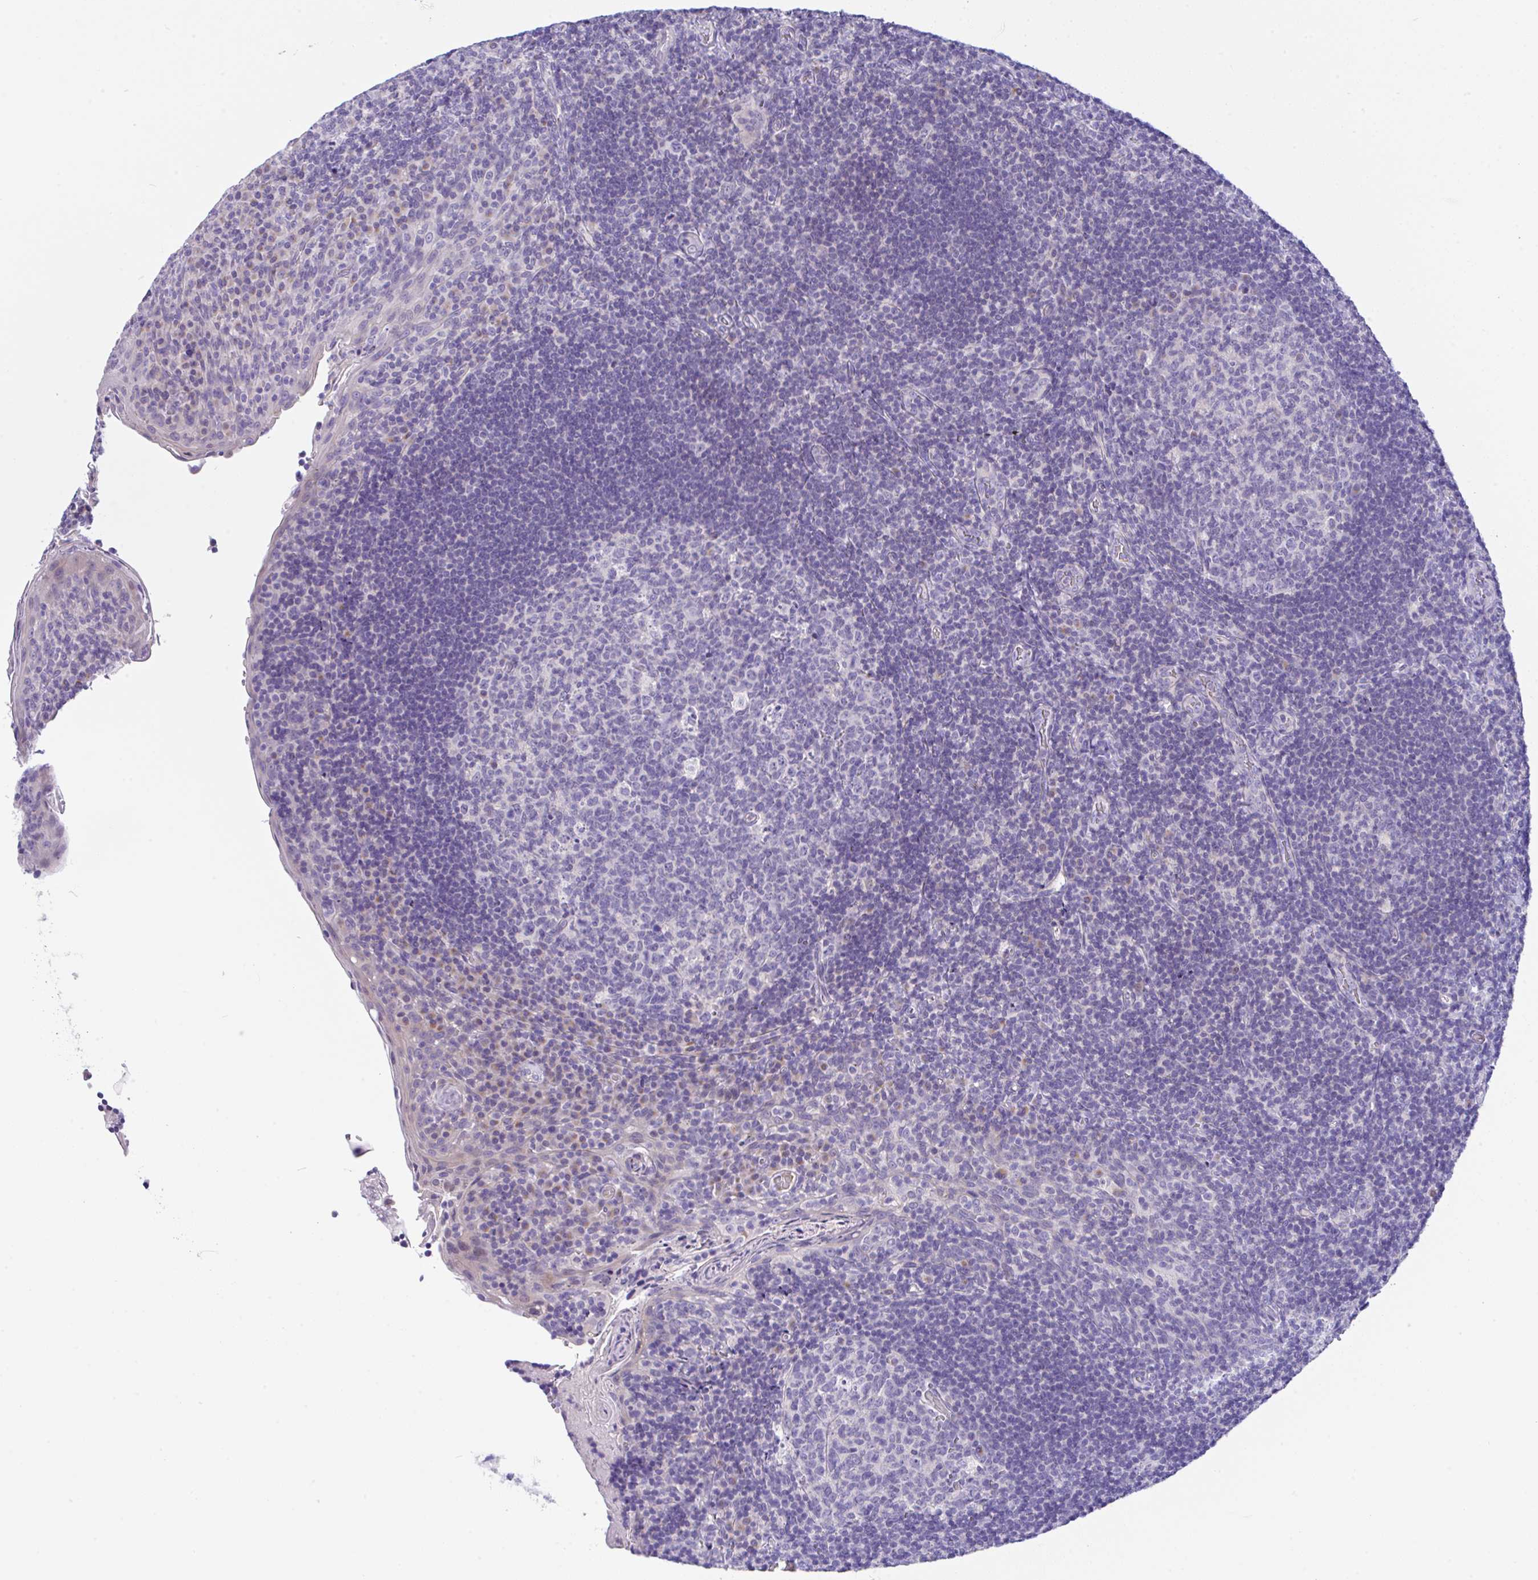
{"staining": {"intensity": "negative", "quantity": "none", "location": "none"}, "tissue": "tonsil", "cell_type": "Germinal center cells", "image_type": "normal", "snomed": [{"axis": "morphology", "description": "Normal tissue, NOS"}, {"axis": "topography", "description": "Tonsil"}], "caption": "The micrograph demonstrates no staining of germinal center cells in normal tonsil. (Stains: DAB (3,3'-diaminobenzidine) immunohistochemistry (IHC) with hematoxylin counter stain, Microscopy: brightfield microscopy at high magnification).", "gene": "SERPINE3", "patient": {"sex": "male", "age": 17}}